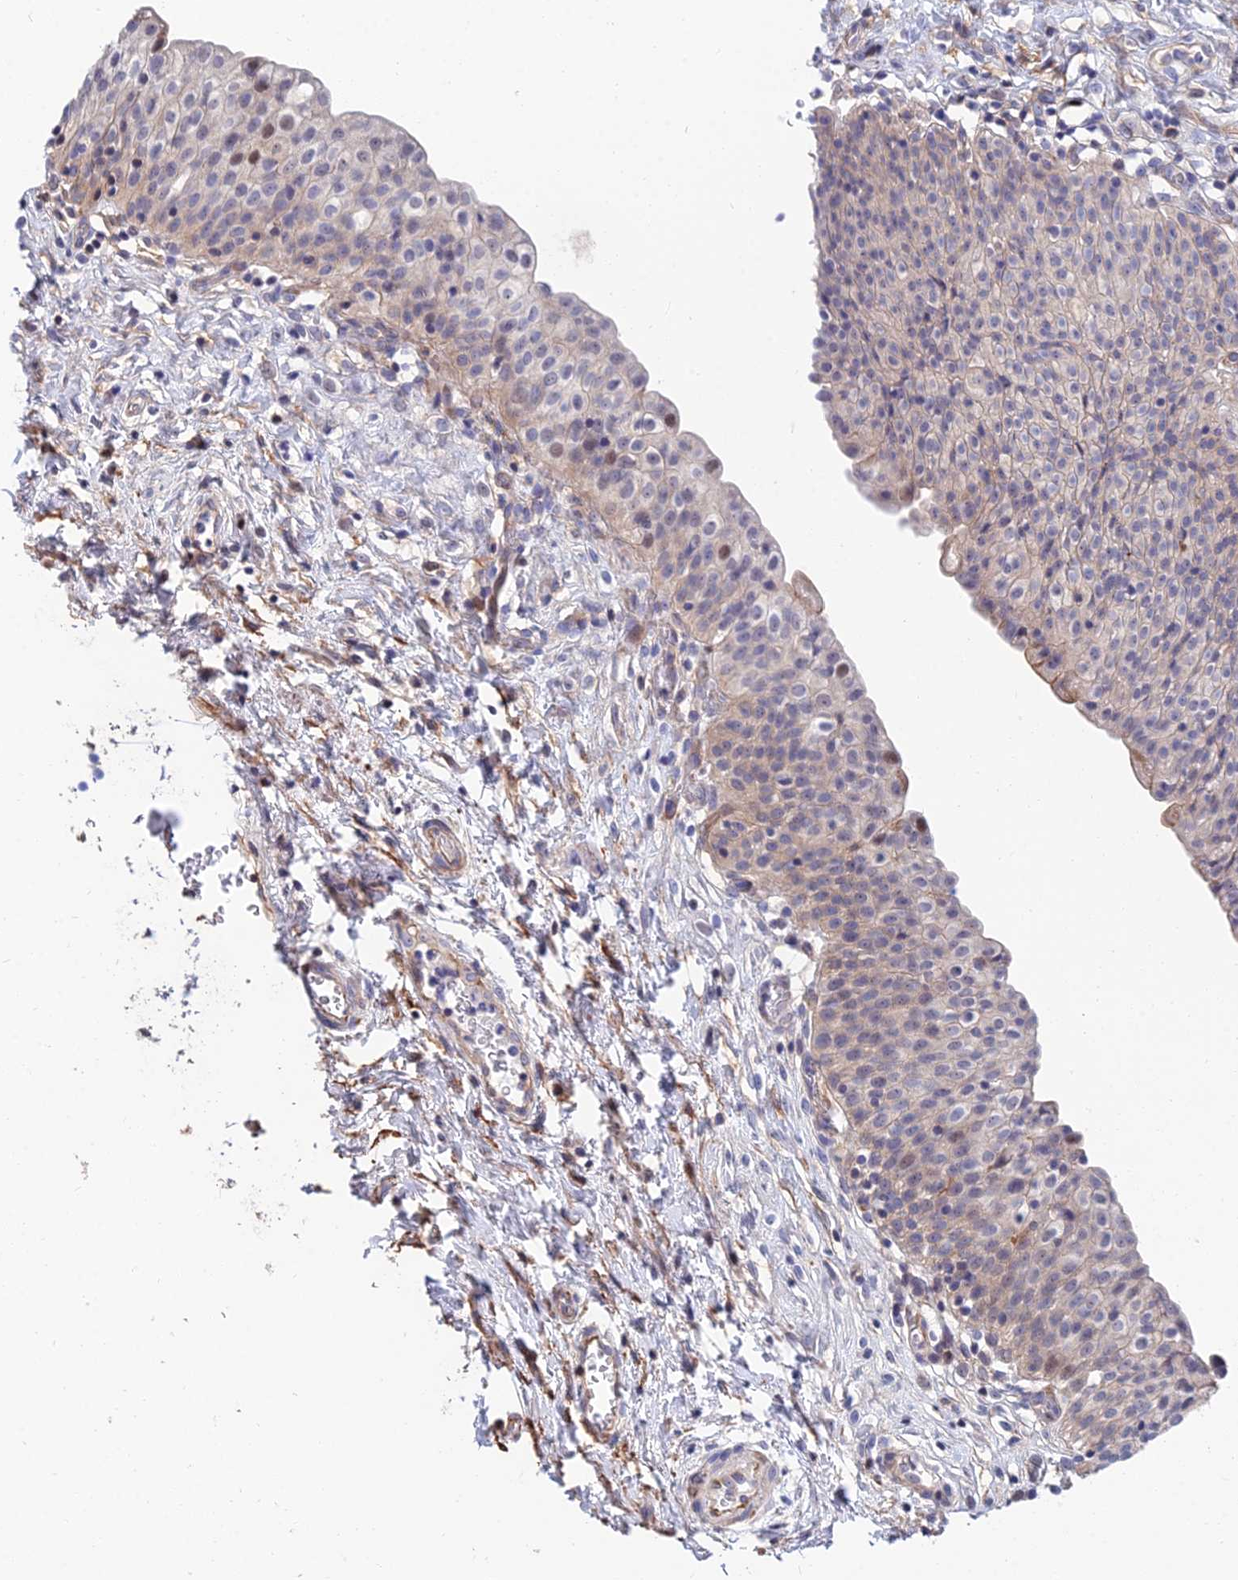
{"staining": {"intensity": "moderate", "quantity": "<25%", "location": "cytoplasmic/membranous"}, "tissue": "urinary bladder", "cell_type": "Urothelial cells", "image_type": "normal", "snomed": [{"axis": "morphology", "description": "Normal tissue, NOS"}, {"axis": "topography", "description": "Urinary bladder"}], "caption": "Urothelial cells reveal moderate cytoplasmic/membranous positivity in about <25% of cells in normal urinary bladder. (Brightfield microscopy of DAB IHC at high magnification).", "gene": "TRIM43B", "patient": {"sex": "male", "age": 55}}